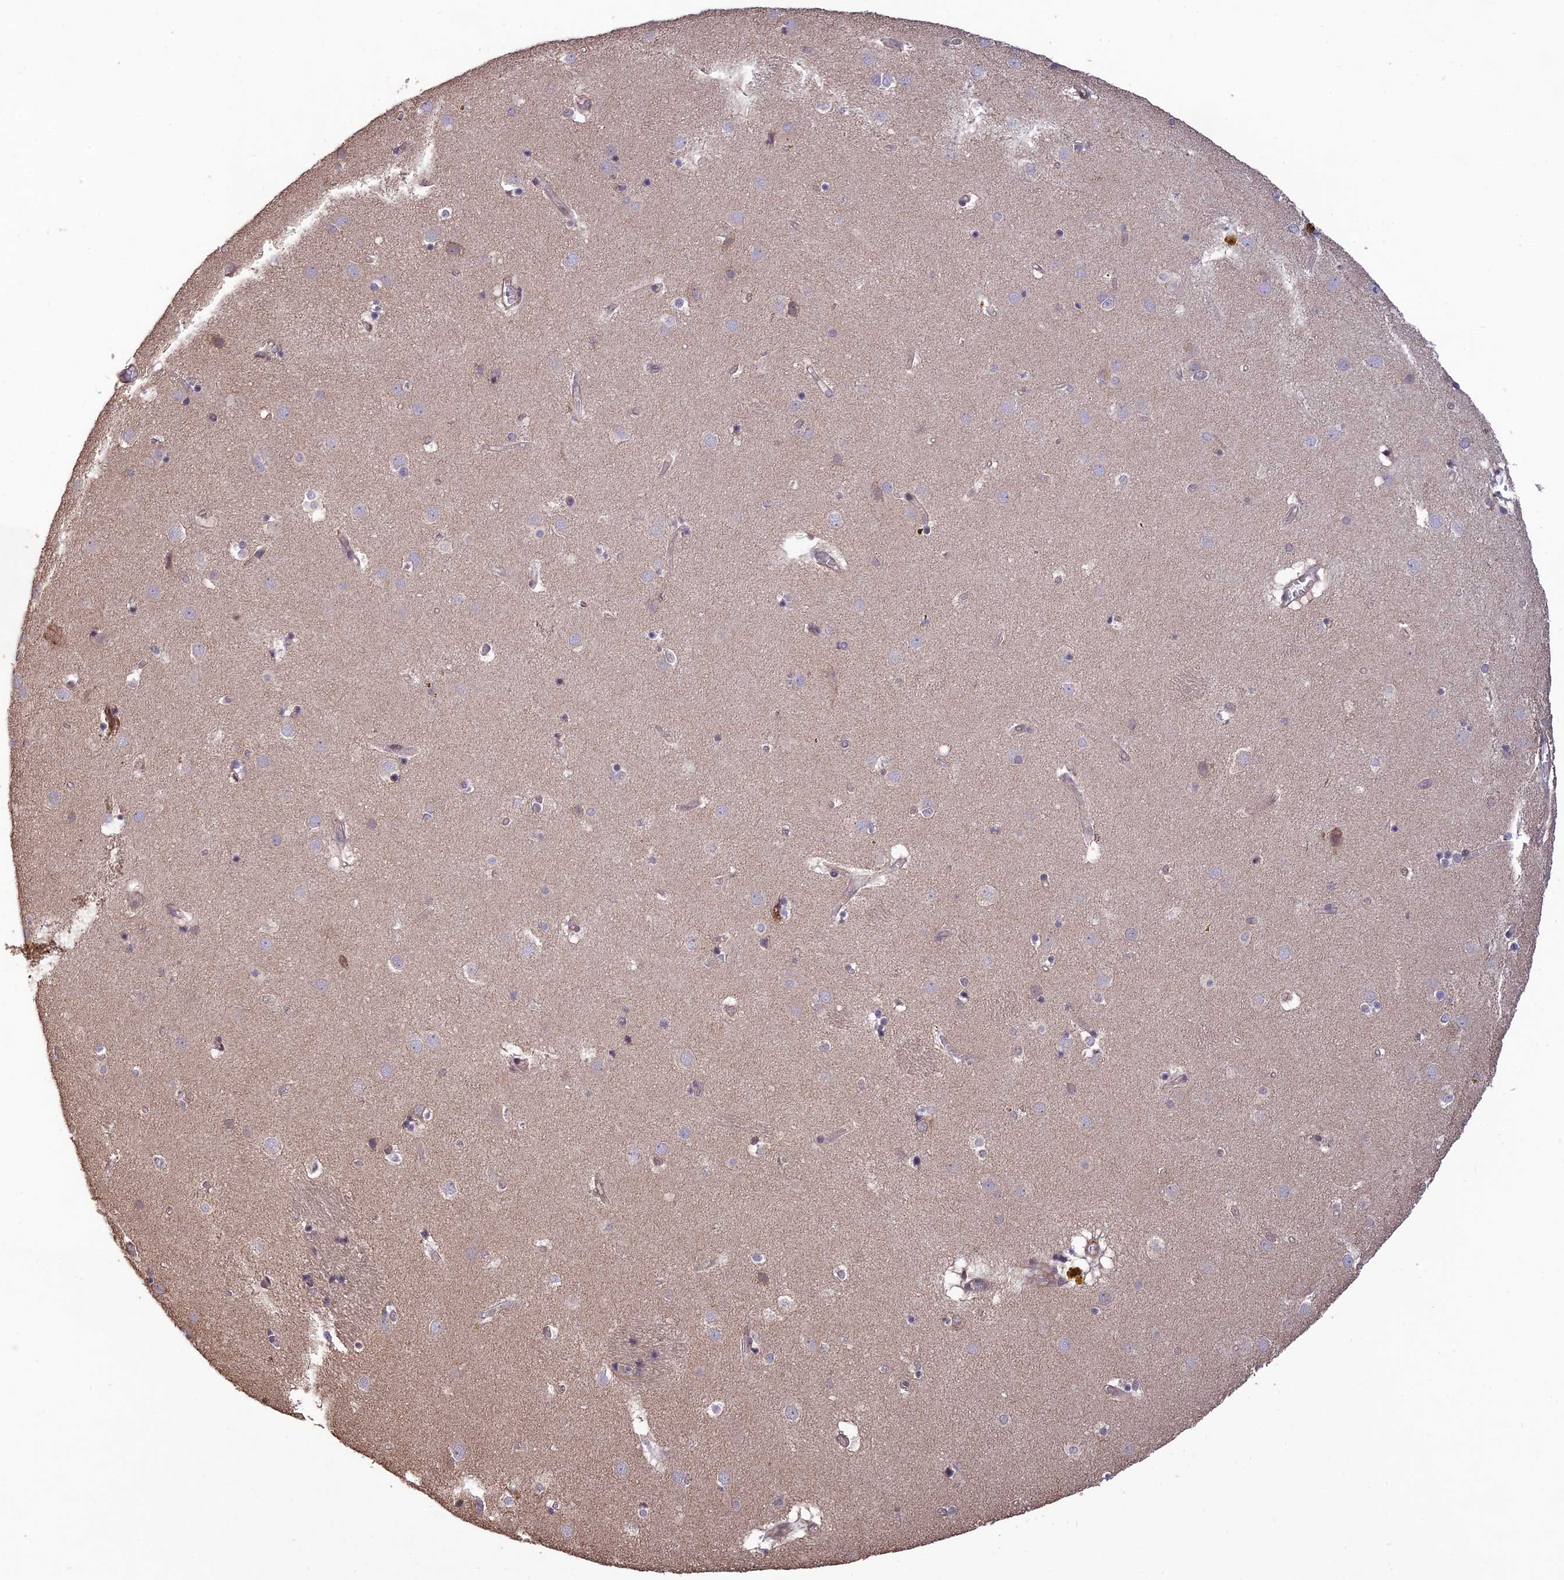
{"staining": {"intensity": "negative", "quantity": "none", "location": "none"}, "tissue": "caudate", "cell_type": "Glial cells", "image_type": "normal", "snomed": [{"axis": "morphology", "description": "Normal tissue, NOS"}, {"axis": "topography", "description": "Lateral ventricle wall"}], "caption": "DAB immunohistochemical staining of unremarkable caudate reveals no significant expression in glial cells. The staining is performed using DAB (3,3'-diaminobenzidine) brown chromogen with nuclei counter-stained in using hematoxylin.", "gene": "PAGR1", "patient": {"sex": "male", "age": 70}}